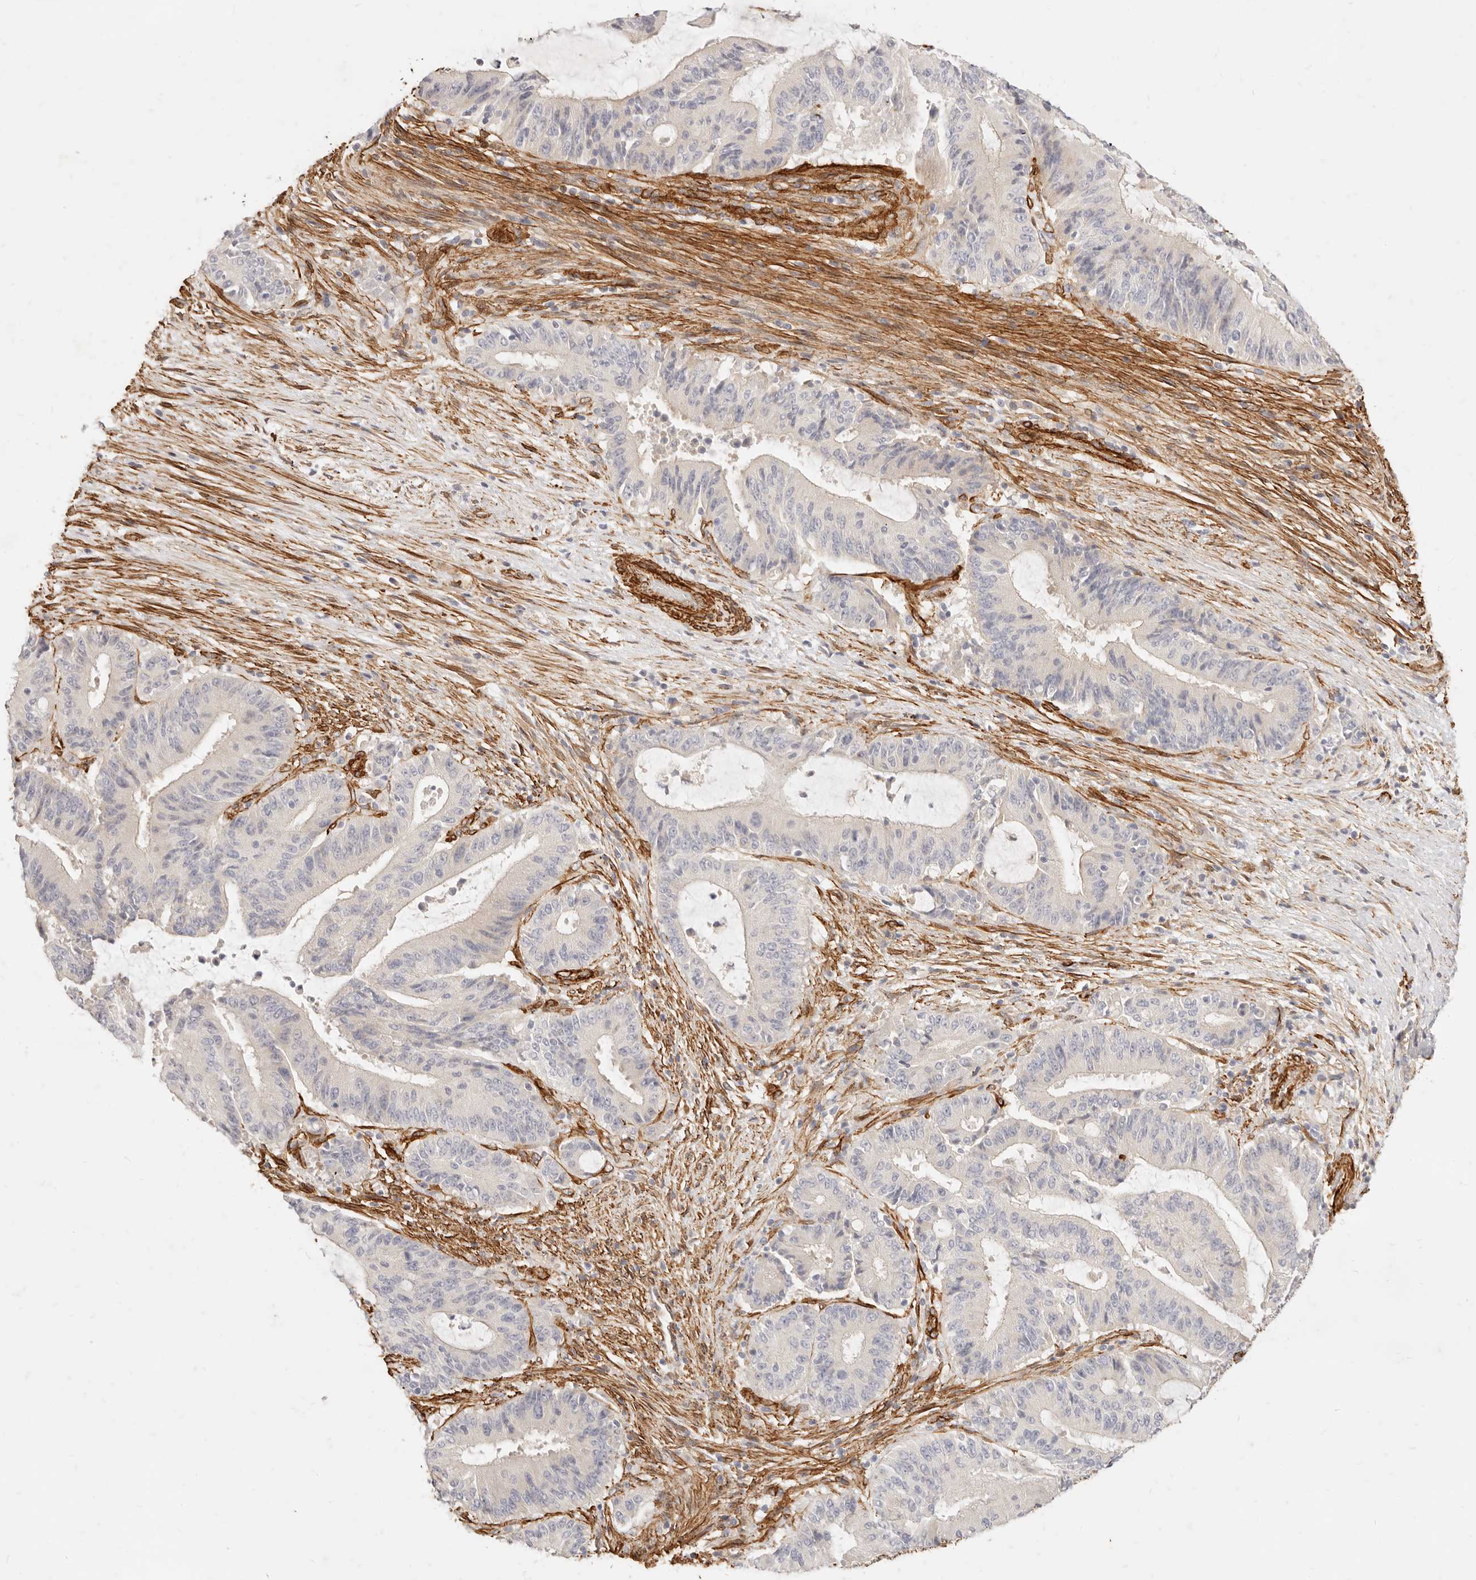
{"staining": {"intensity": "negative", "quantity": "none", "location": "none"}, "tissue": "liver cancer", "cell_type": "Tumor cells", "image_type": "cancer", "snomed": [{"axis": "morphology", "description": "Normal tissue, NOS"}, {"axis": "morphology", "description": "Cholangiocarcinoma"}, {"axis": "topography", "description": "Liver"}, {"axis": "topography", "description": "Peripheral nerve tissue"}], "caption": "This is an immunohistochemistry (IHC) micrograph of cholangiocarcinoma (liver). There is no positivity in tumor cells.", "gene": "TMTC2", "patient": {"sex": "female", "age": 73}}